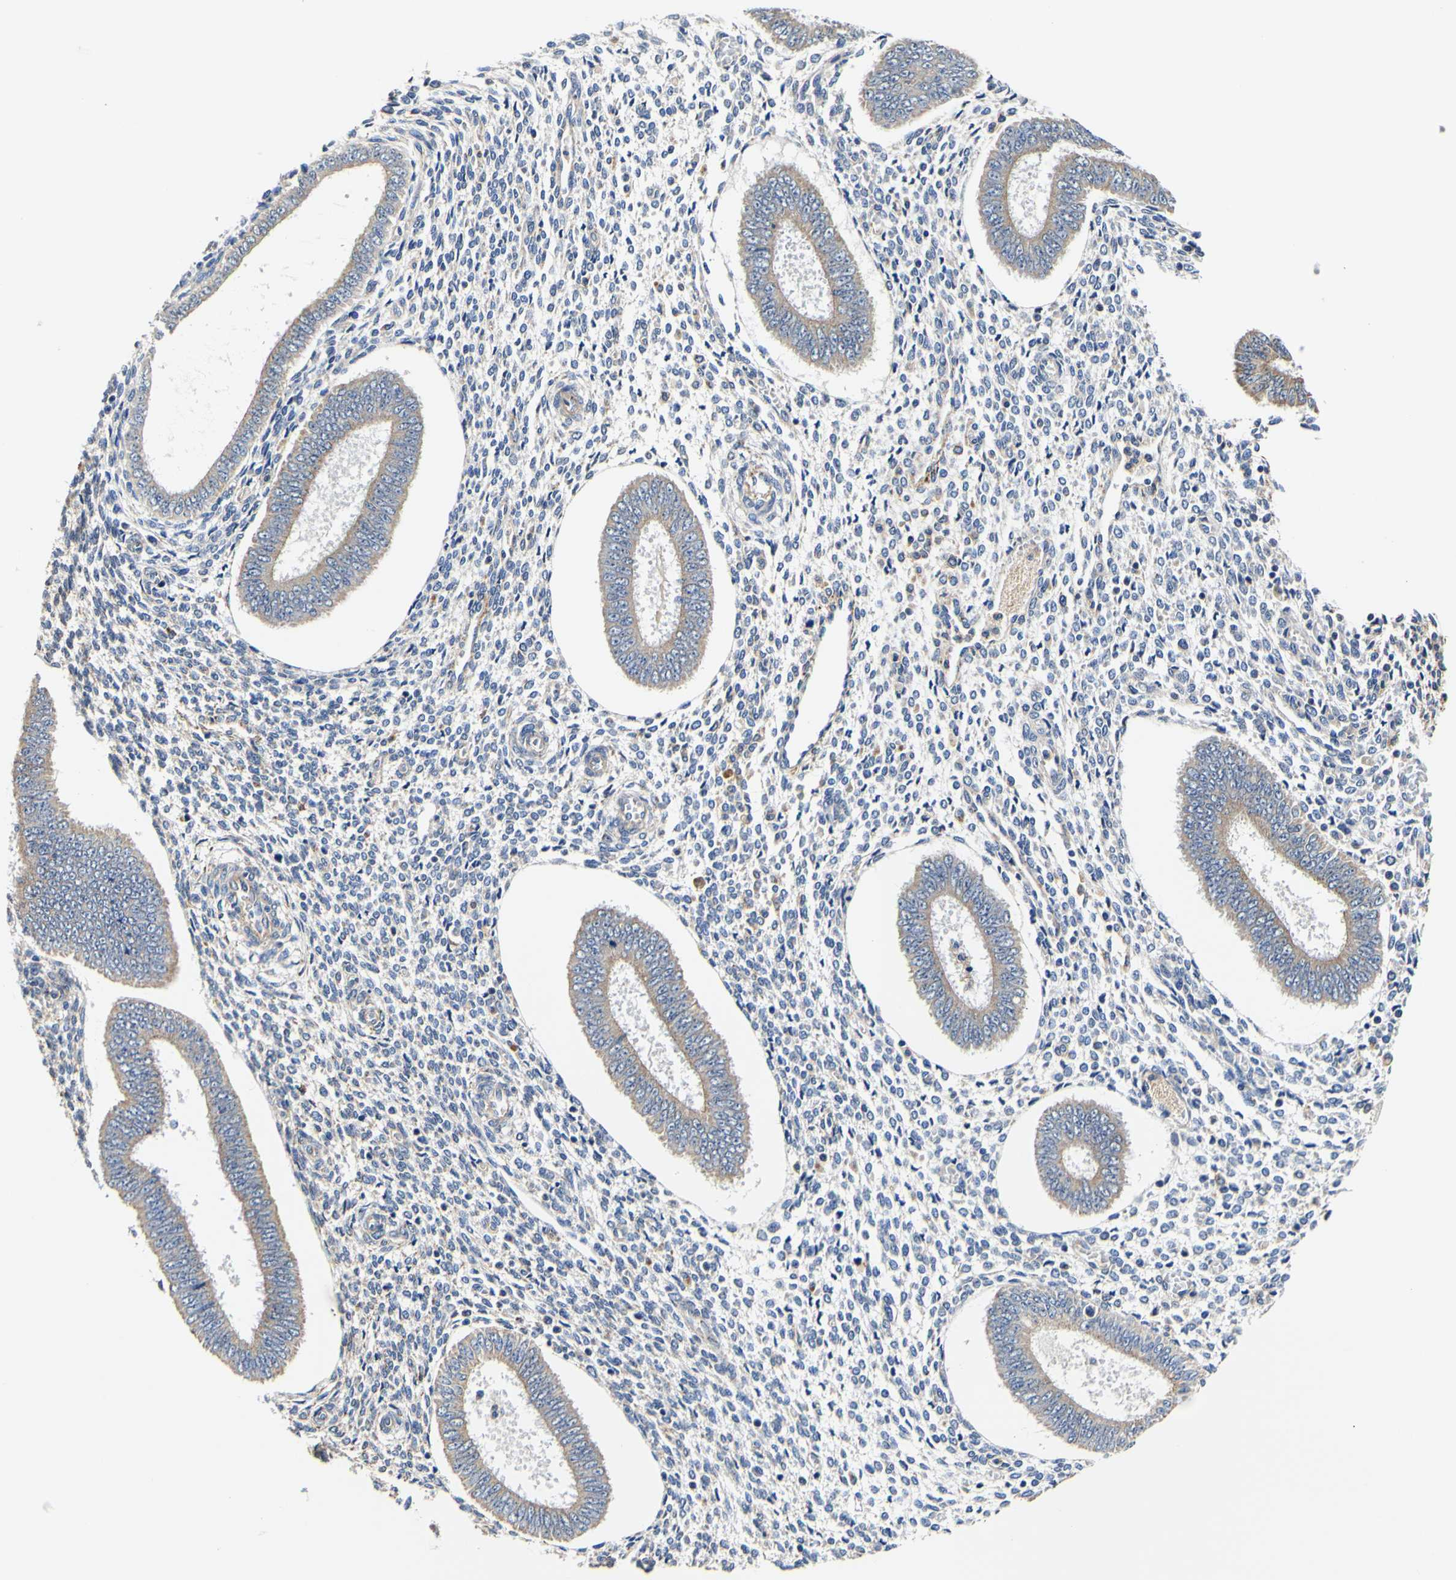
{"staining": {"intensity": "negative", "quantity": "none", "location": "none"}, "tissue": "endometrium", "cell_type": "Cells in endometrial stroma", "image_type": "normal", "snomed": [{"axis": "morphology", "description": "Normal tissue, NOS"}, {"axis": "topography", "description": "Endometrium"}], "caption": "Histopathology image shows no protein positivity in cells in endometrial stroma of normal endometrium. (DAB immunohistochemistry with hematoxylin counter stain).", "gene": "CAMK4", "patient": {"sex": "female", "age": 35}}